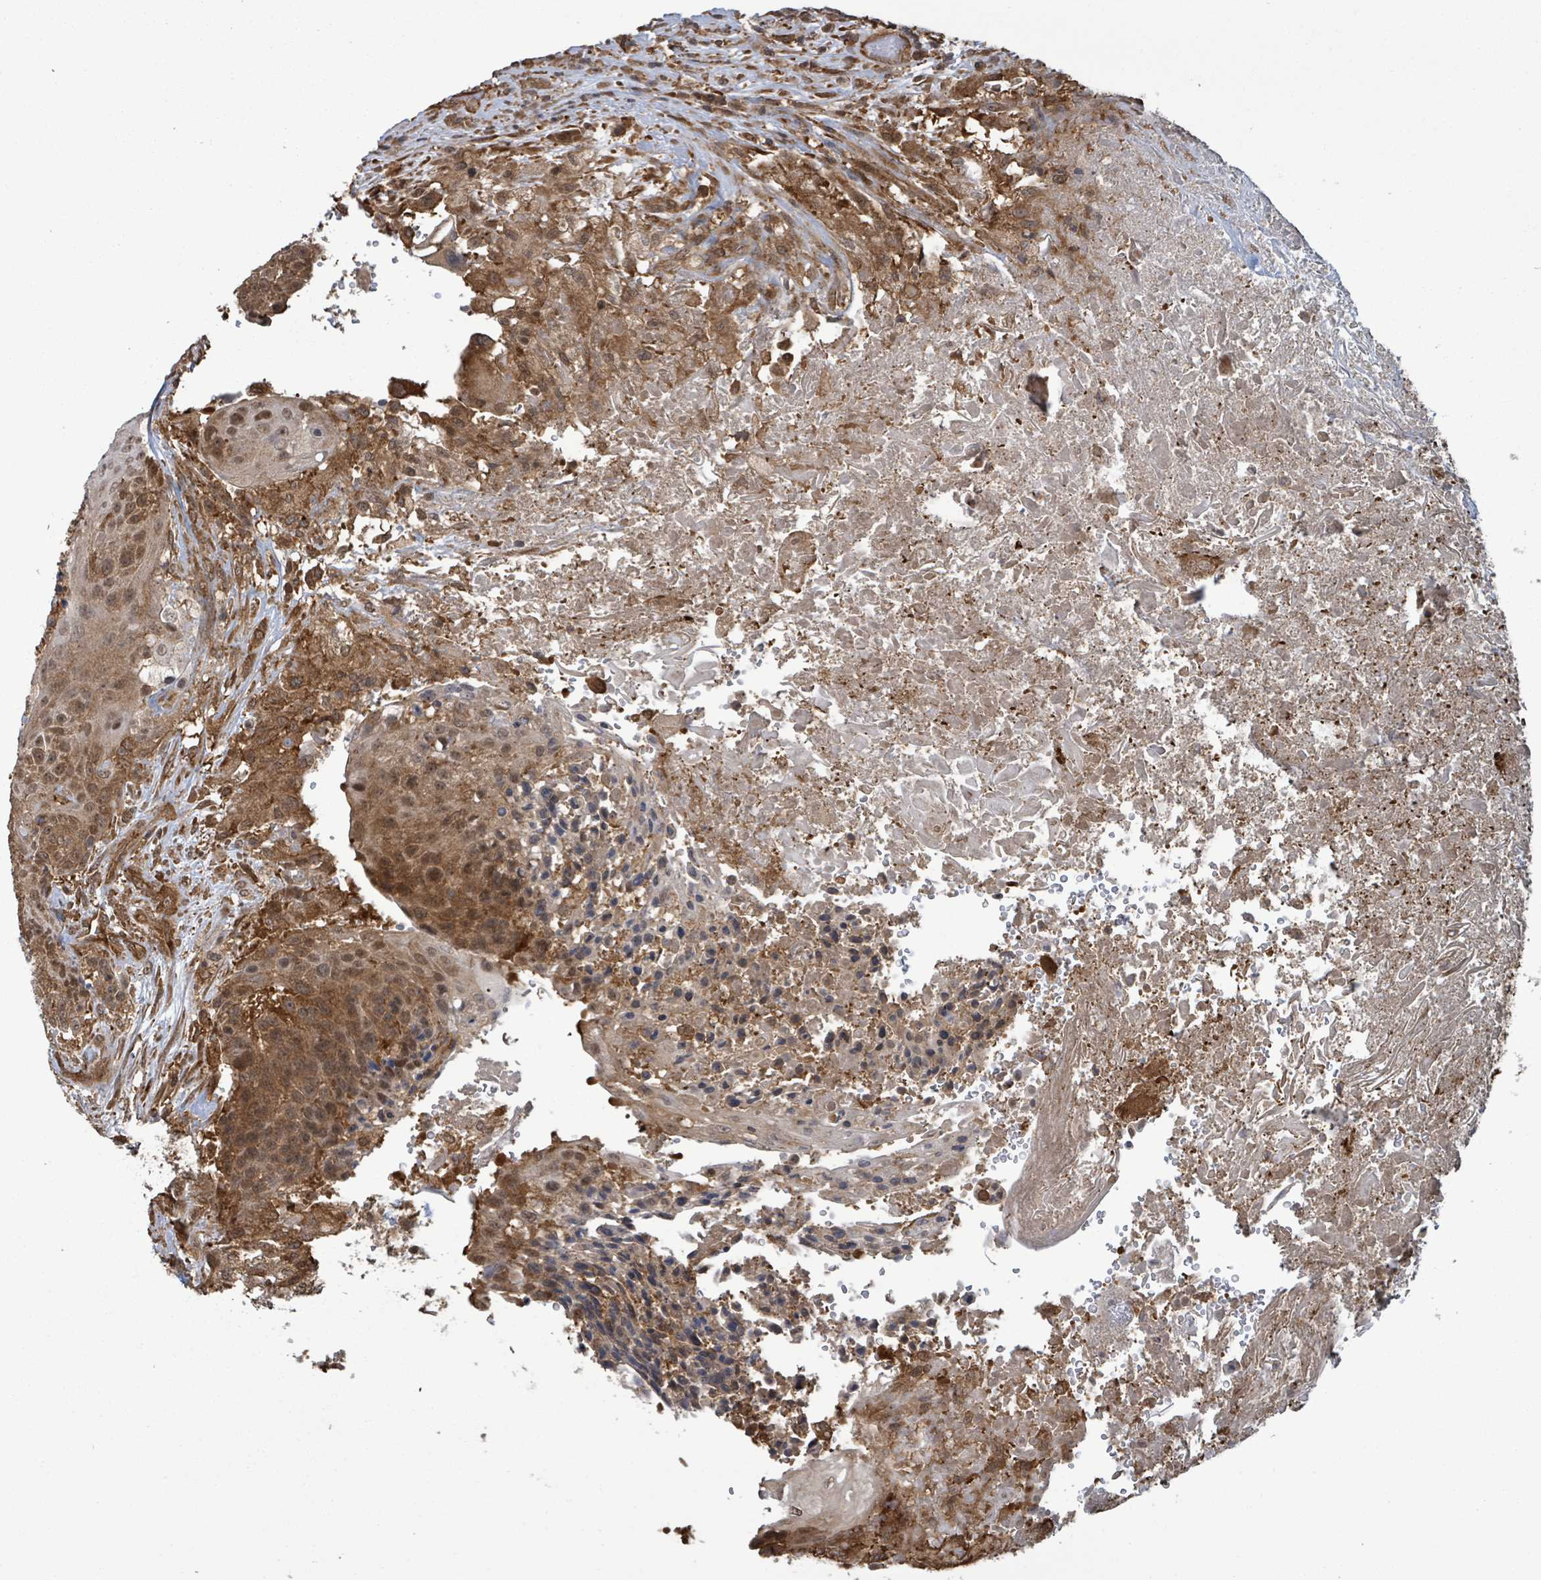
{"staining": {"intensity": "moderate", "quantity": ">75%", "location": "cytoplasmic/membranous,nuclear"}, "tissue": "urothelial cancer", "cell_type": "Tumor cells", "image_type": "cancer", "snomed": [{"axis": "morphology", "description": "Urothelial carcinoma, High grade"}, {"axis": "topography", "description": "Urinary bladder"}], "caption": "Protein staining of urothelial cancer tissue reveals moderate cytoplasmic/membranous and nuclear expression in about >75% of tumor cells.", "gene": "KLC1", "patient": {"sex": "female", "age": 63}}